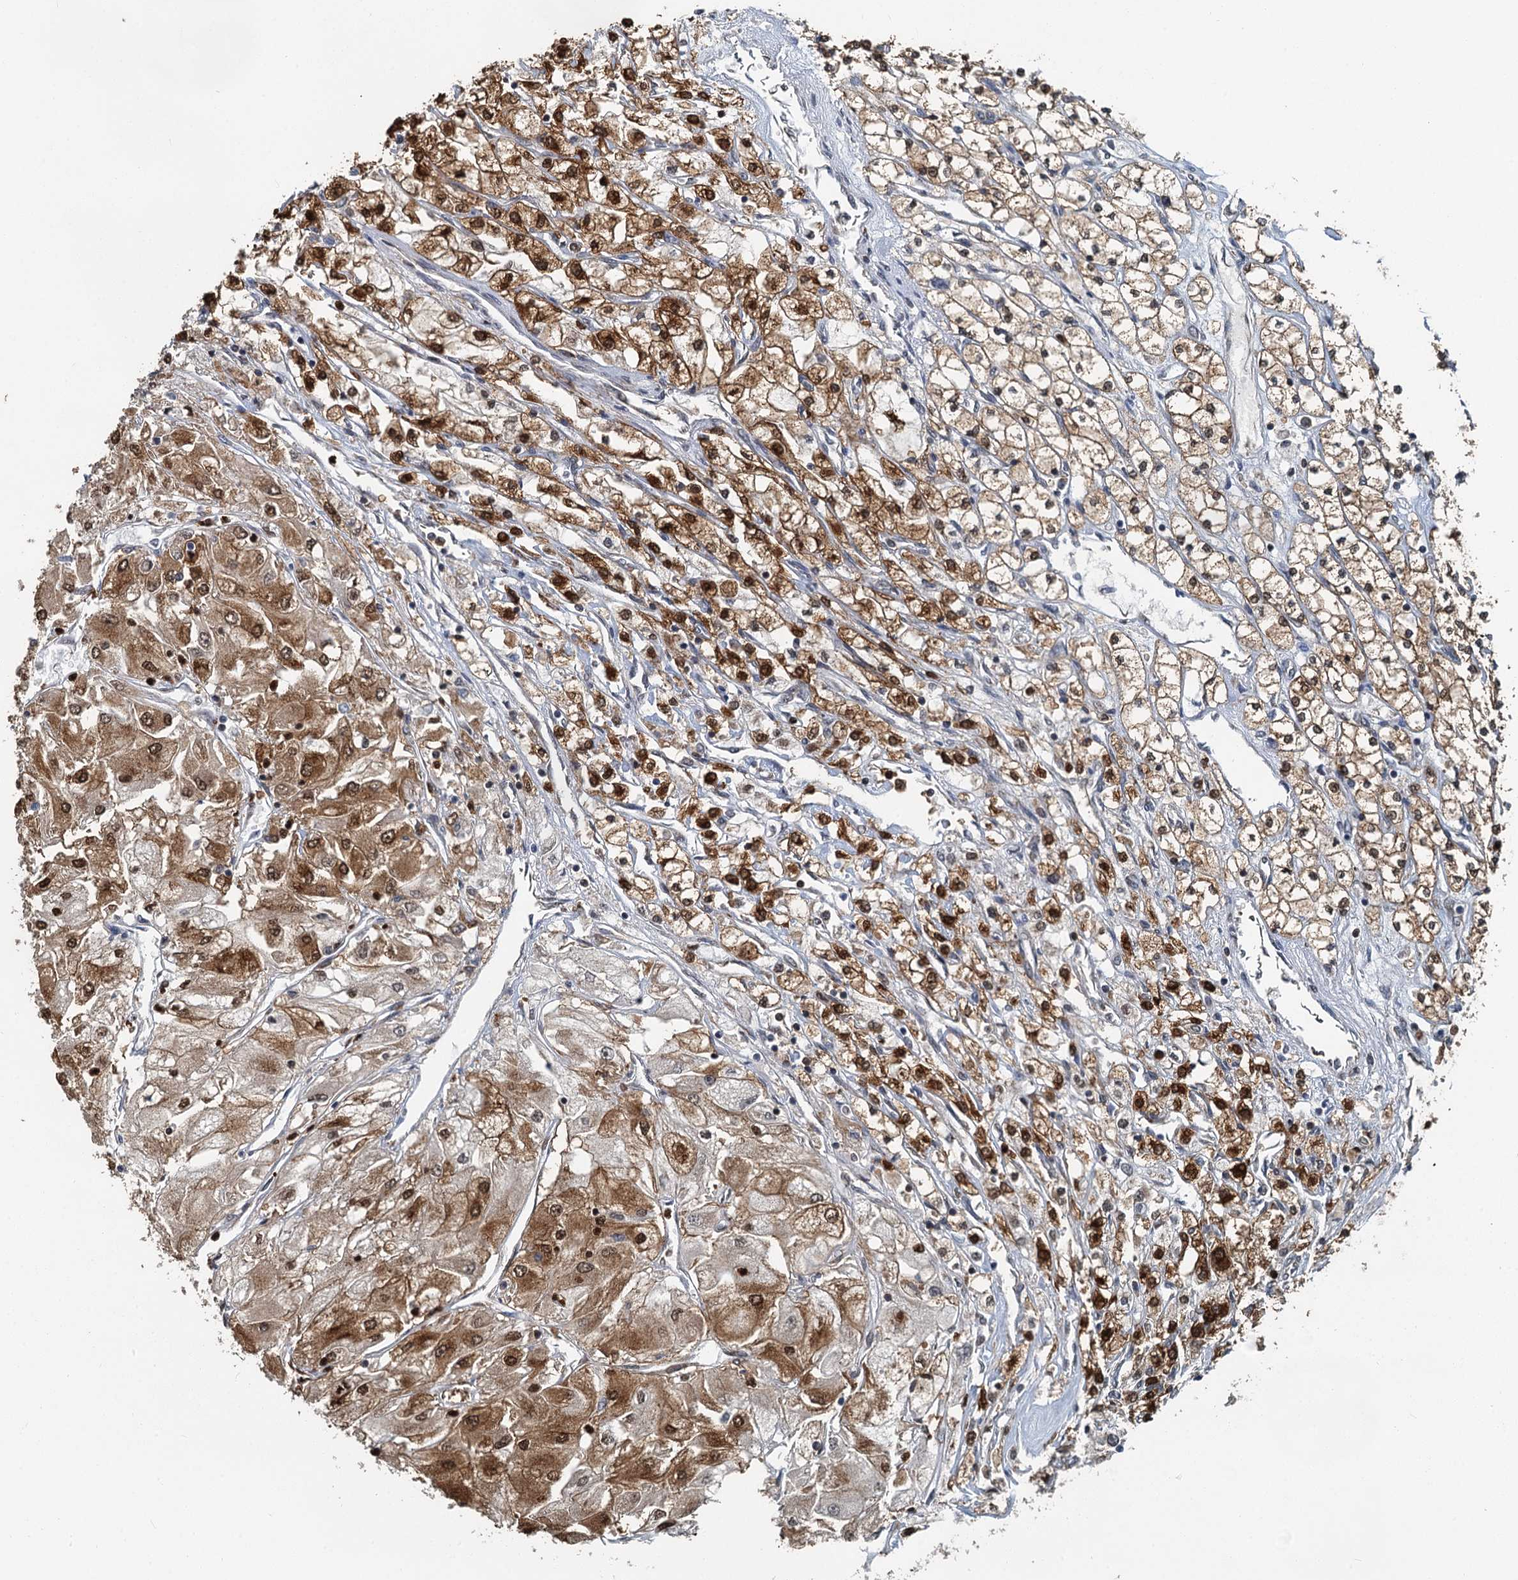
{"staining": {"intensity": "strong", "quantity": "25%-75%", "location": "cytoplasmic/membranous,nuclear"}, "tissue": "renal cancer", "cell_type": "Tumor cells", "image_type": "cancer", "snomed": [{"axis": "morphology", "description": "Adenocarcinoma, NOS"}, {"axis": "topography", "description": "Kidney"}], "caption": "Immunohistochemistry (IHC) of adenocarcinoma (renal) displays high levels of strong cytoplasmic/membranous and nuclear expression in about 25%-75% of tumor cells.", "gene": "GPI", "patient": {"sex": "male", "age": 80}}